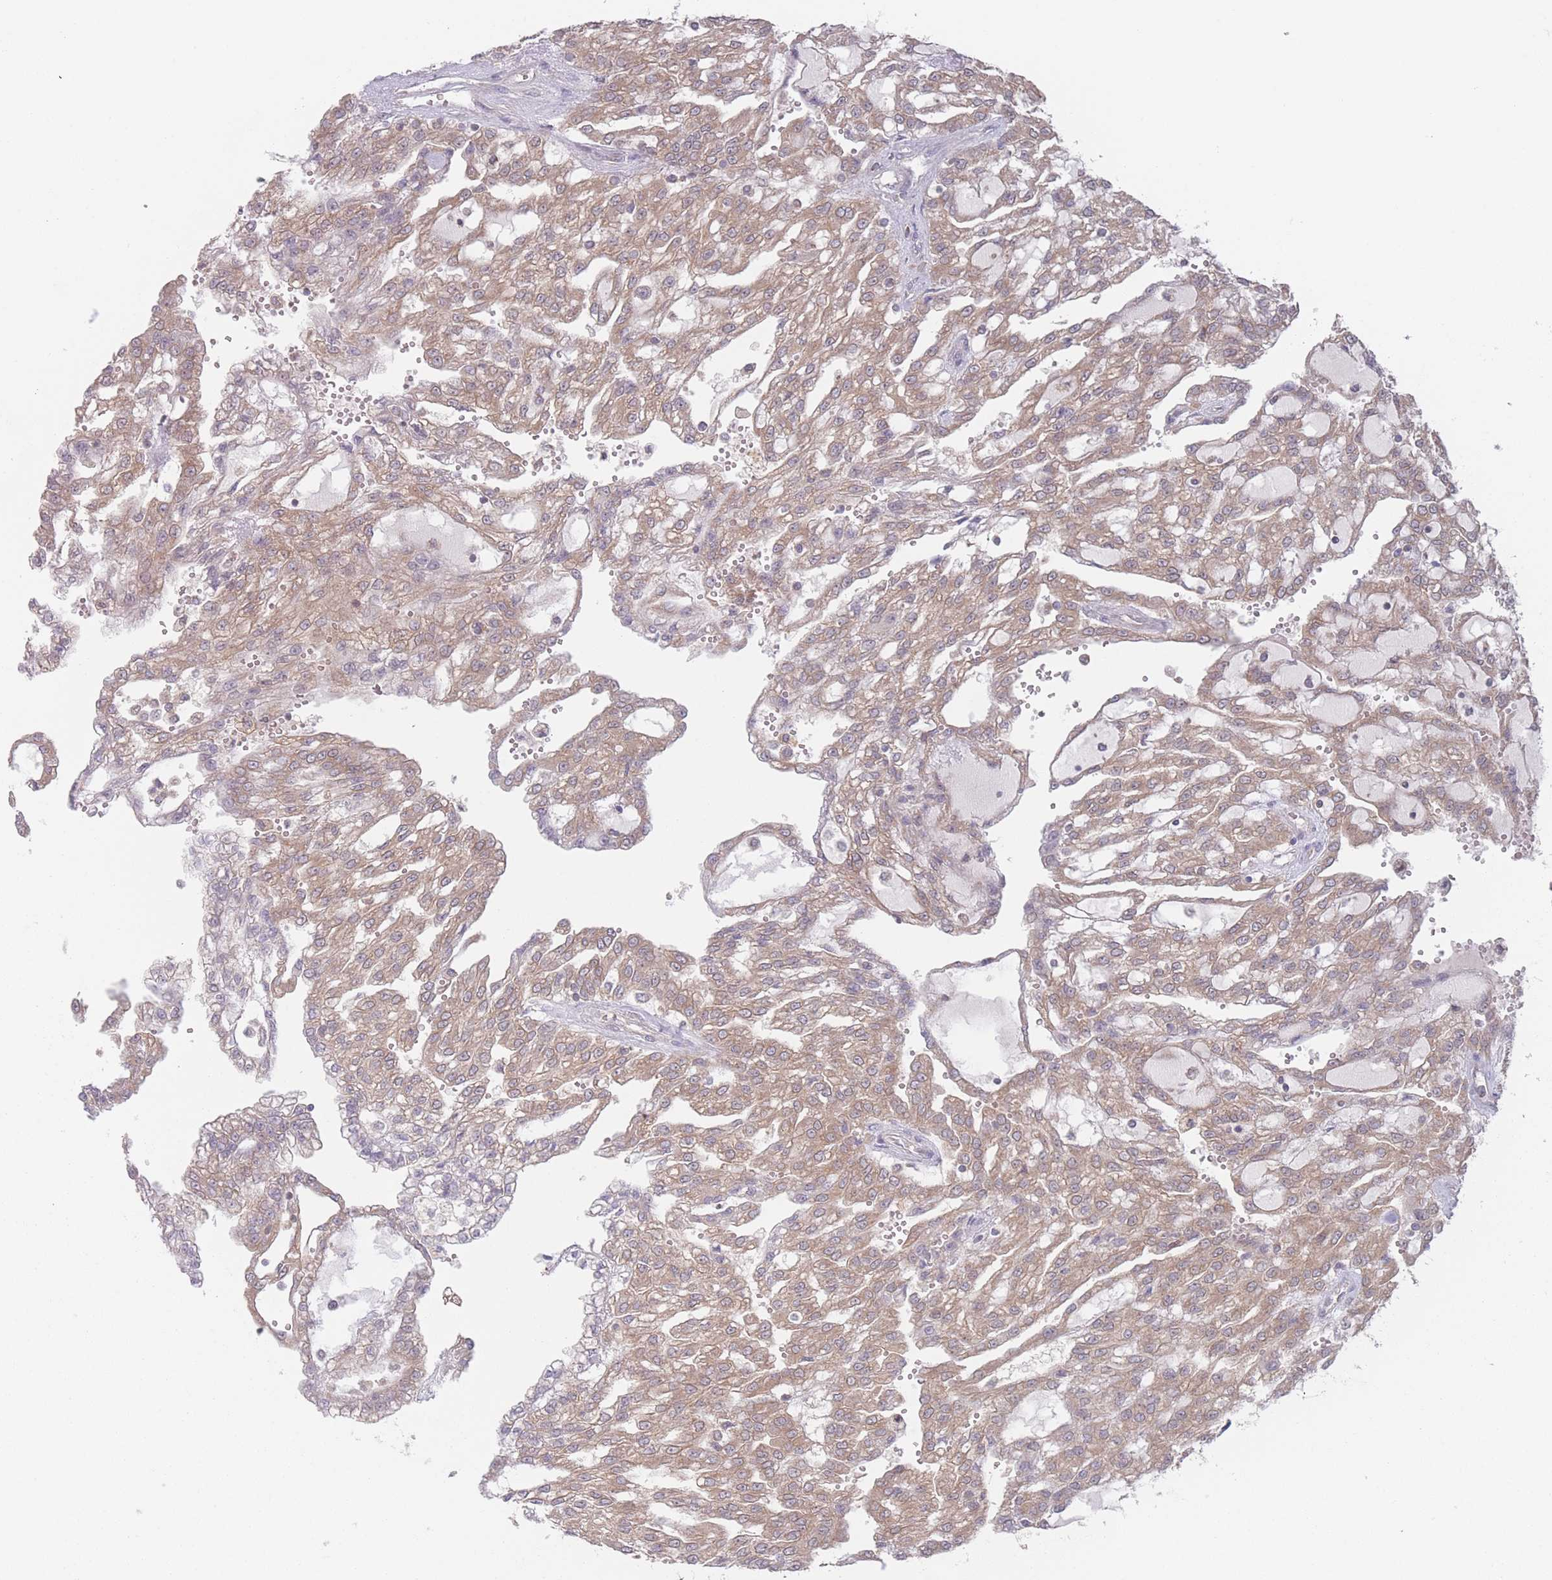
{"staining": {"intensity": "moderate", "quantity": ">75%", "location": "cytoplasmic/membranous"}, "tissue": "renal cancer", "cell_type": "Tumor cells", "image_type": "cancer", "snomed": [{"axis": "morphology", "description": "Adenocarcinoma, NOS"}, {"axis": "topography", "description": "Kidney"}], "caption": "Immunohistochemistry photomicrograph of neoplastic tissue: renal adenocarcinoma stained using IHC exhibits medium levels of moderate protein expression localized specifically in the cytoplasmic/membranous of tumor cells, appearing as a cytoplasmic/membranous brown color.", "gene": "PPM1A", "patient": {"sex": "male", "age": 63}}